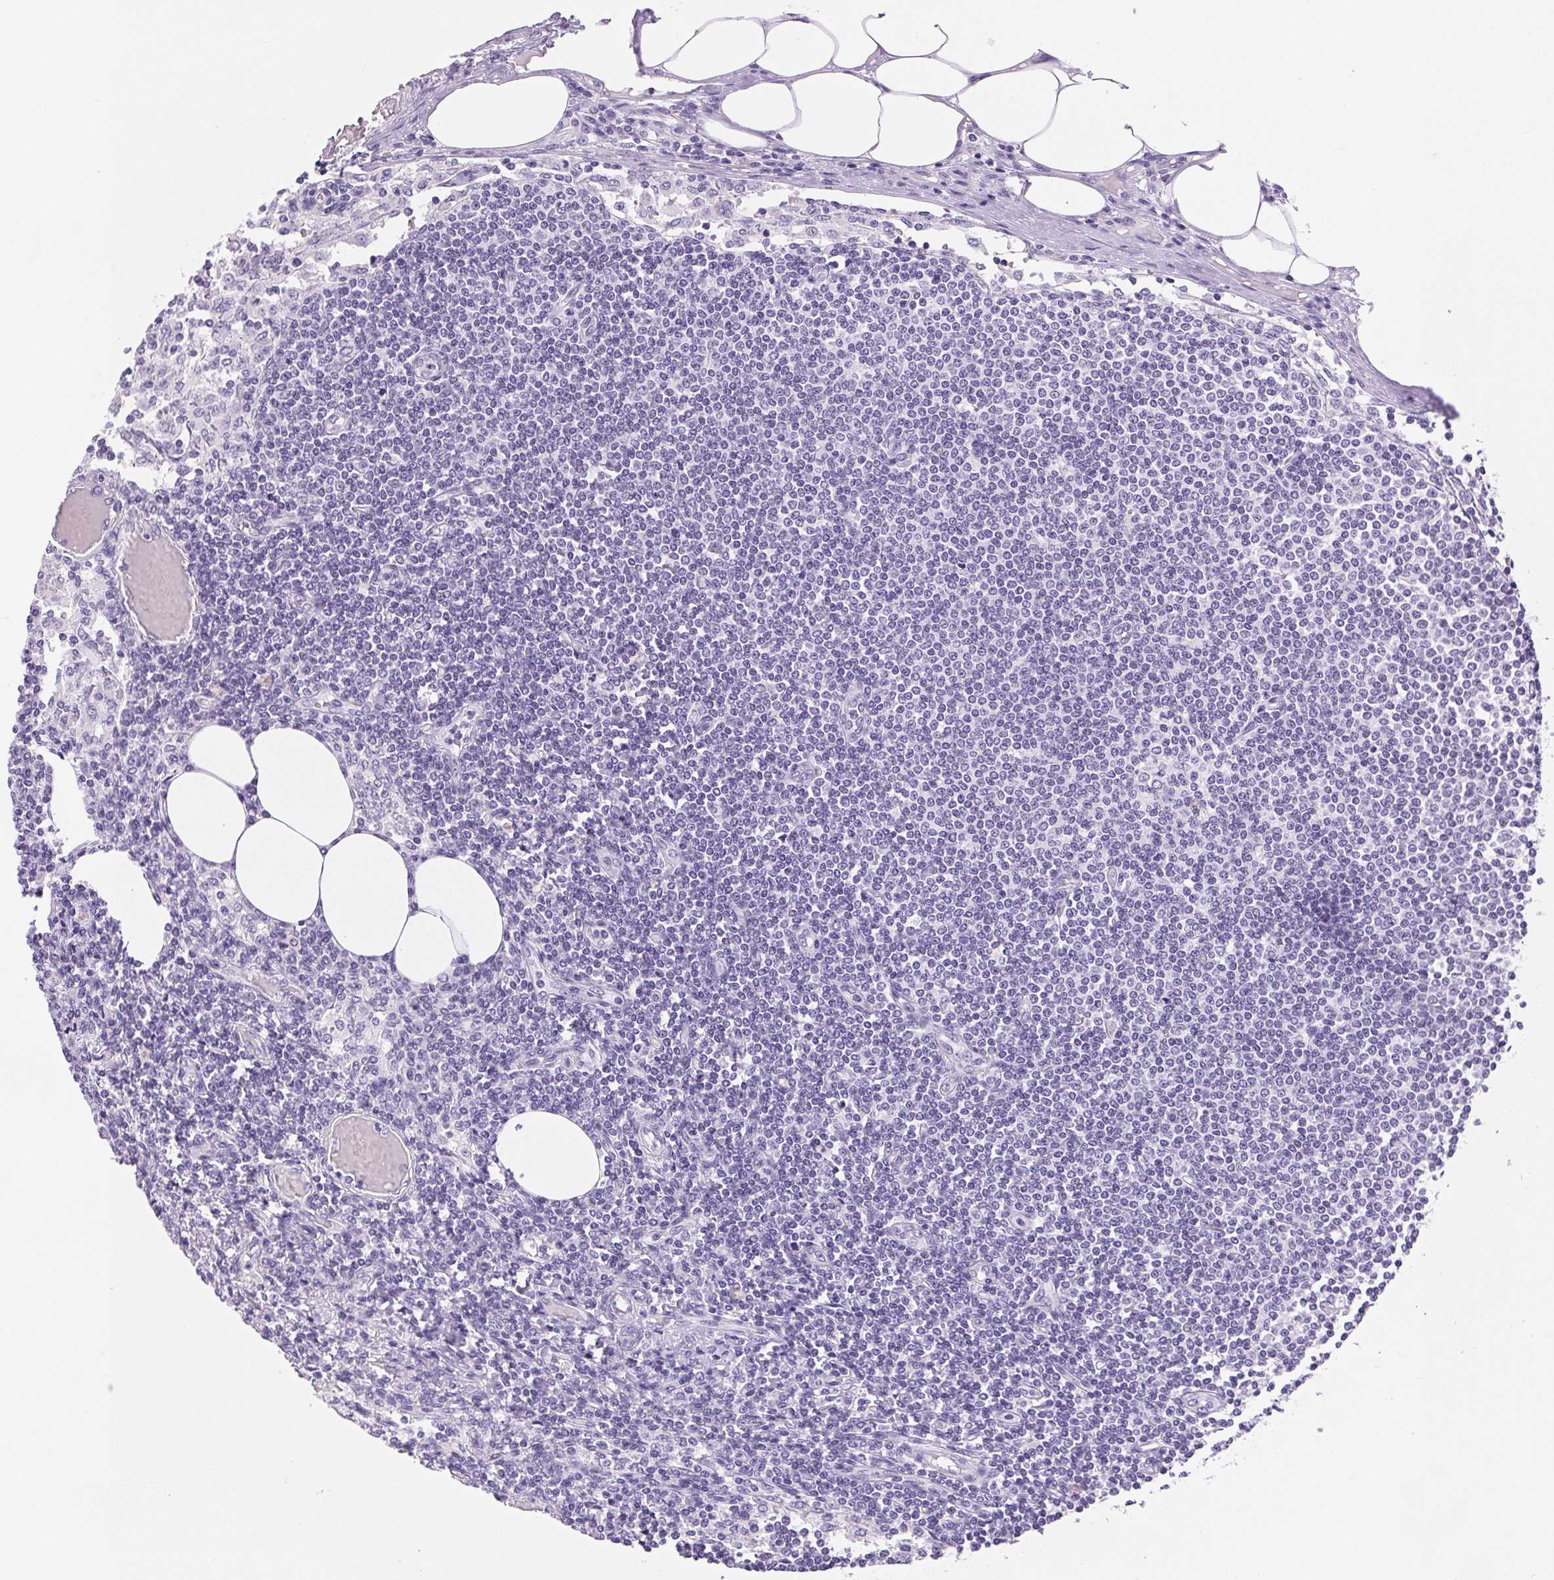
{"staining": {"intensity": "negative", "quantity": "none", "location": "none"}, "tissue": "lymph node", "cell_type": "Germinal center cells", "image_type": "normal", "snomed": [{"axis": "morphology", "description": "Normal tissue, NOS"}, {"axis": "topography", "description": "Lymph node"}], "caption": "High magnification brightfield microscopy of unremarkable lymph node stained with DAB (brown) and counterstained with hematoxylin (blue): germinal center cells show no significant staining. The staining was performed using DAB (3,3'-diaminobenzidine) to visualize the protein expression in brown, while the nuclei were stained in blue with hematoxylin (Magnification: 20x).", "gene": "SERPINB3", "patient": {"sex": "female", "age": 69}}